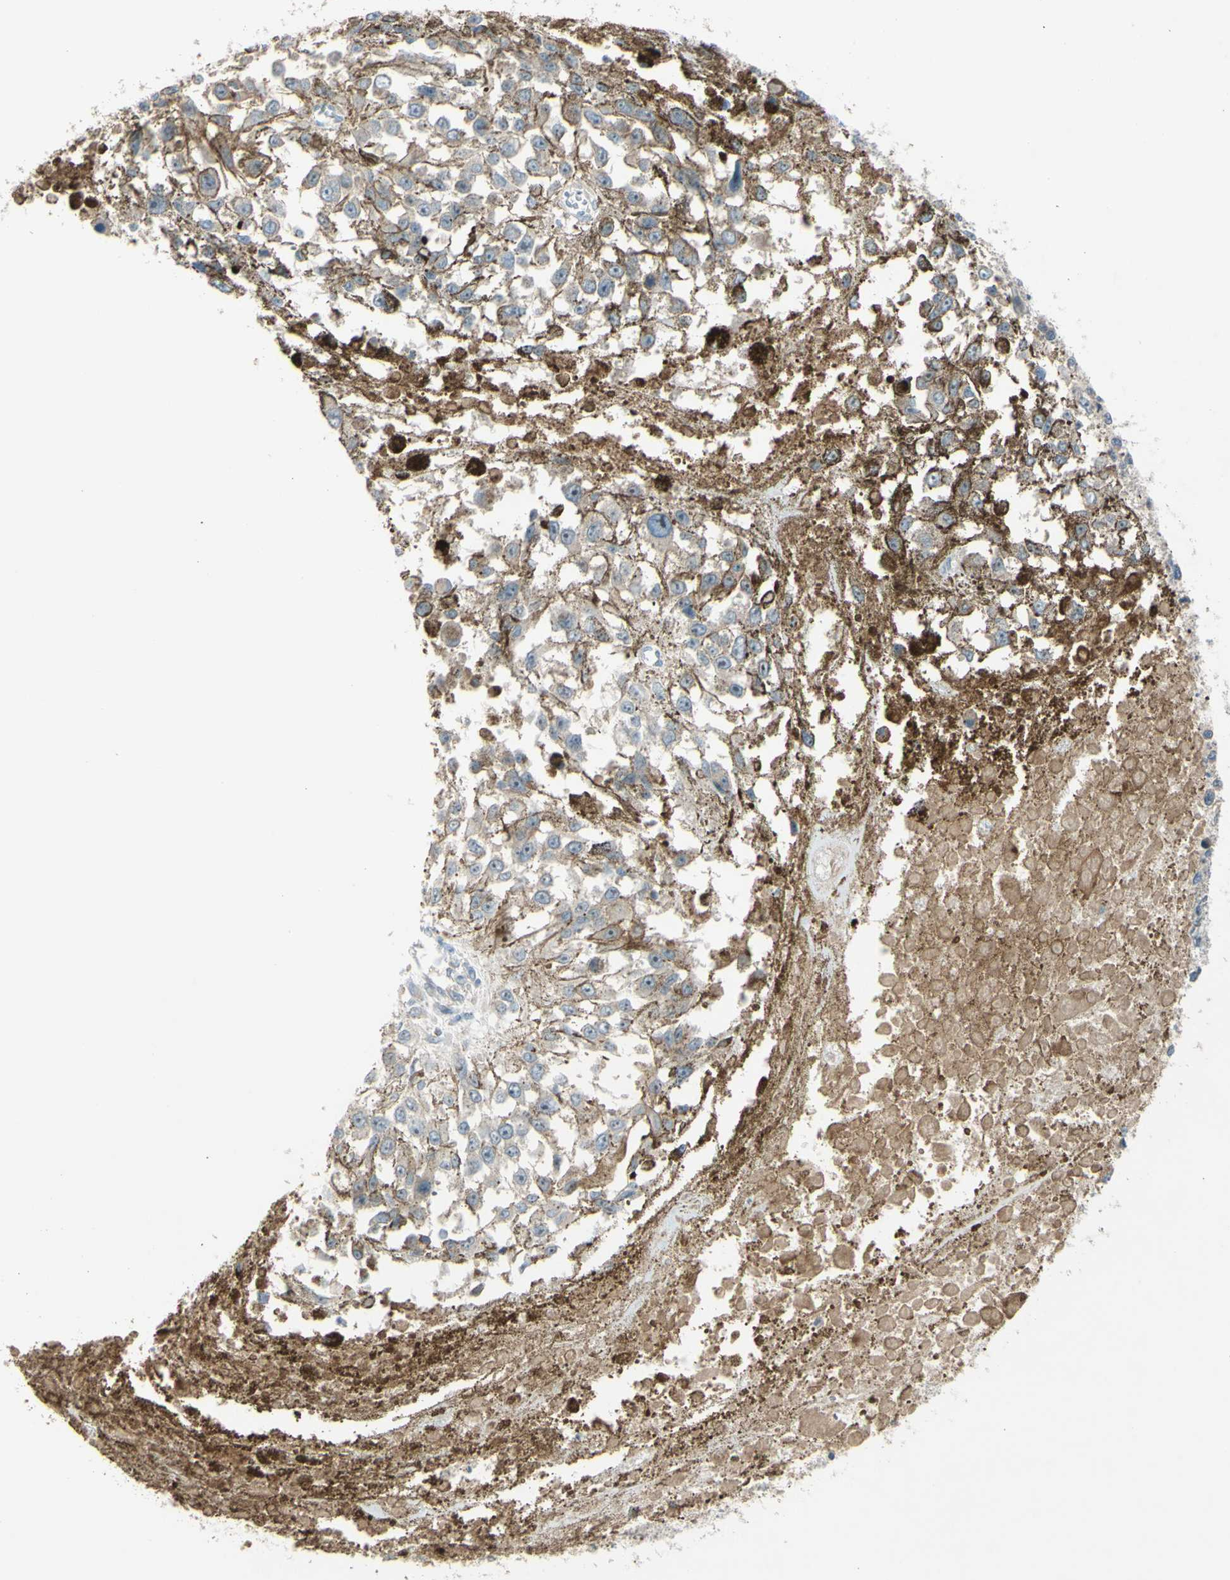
{"staining": {"intensity": "negative", "quantity": "none", "location": "none"}, "tissue": "melanoma", "cell_type": "Tumor cells", "image_type": "cancer", "snomed": [{"axis": "morphology", "description": "Malignant melanoma, Metastatic site"}, {"axis": "topography", "description": "Lymph node"}], "caption": "An image of malignant melanoma (metastatic site) stained for a protein shows no brown staining in tumor cells.", "gene": "ATRN", "patient": {"sex": "male", "age": 59}}